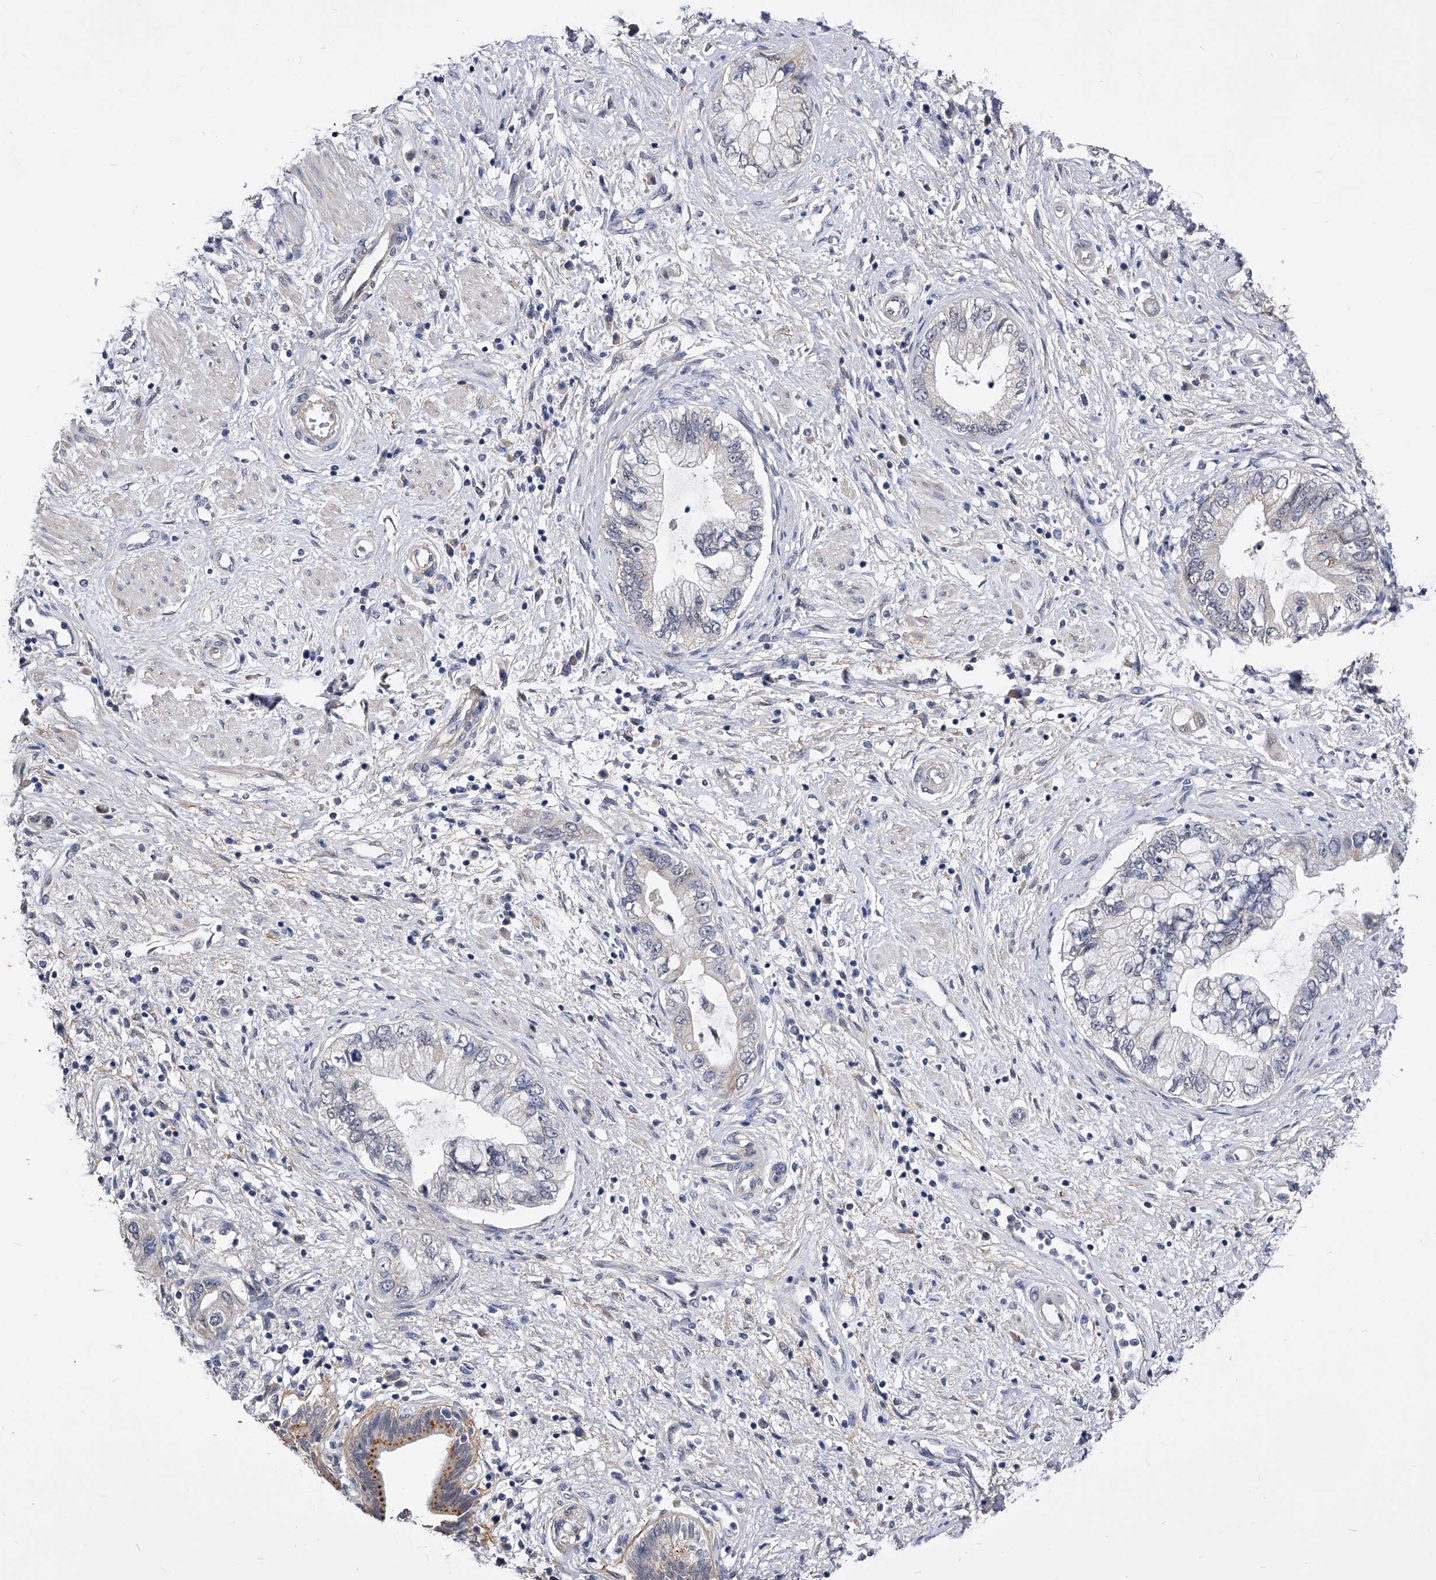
{"staining": {"intensity": "negative", "quantity": "none", "location": "none"}, "tissue": "pancreatic cancer", "cell_type": "Tumor cells", "image_type": "cancer", "snomed": [{"axis": "morphology", "description": "Adenocarcinoma, NOS"}, {"axis": "topography", "description": "Pancreas"}], "caption": "IHC image of neoplastic tissue: human pancreatic adenocarcinoma stained with DAB (3,3'-diaminobenzidine) displays no significant protein staining in tumor cells.", "gene": "ZNF529", "patient": {"sex": "female", "age": 73}}